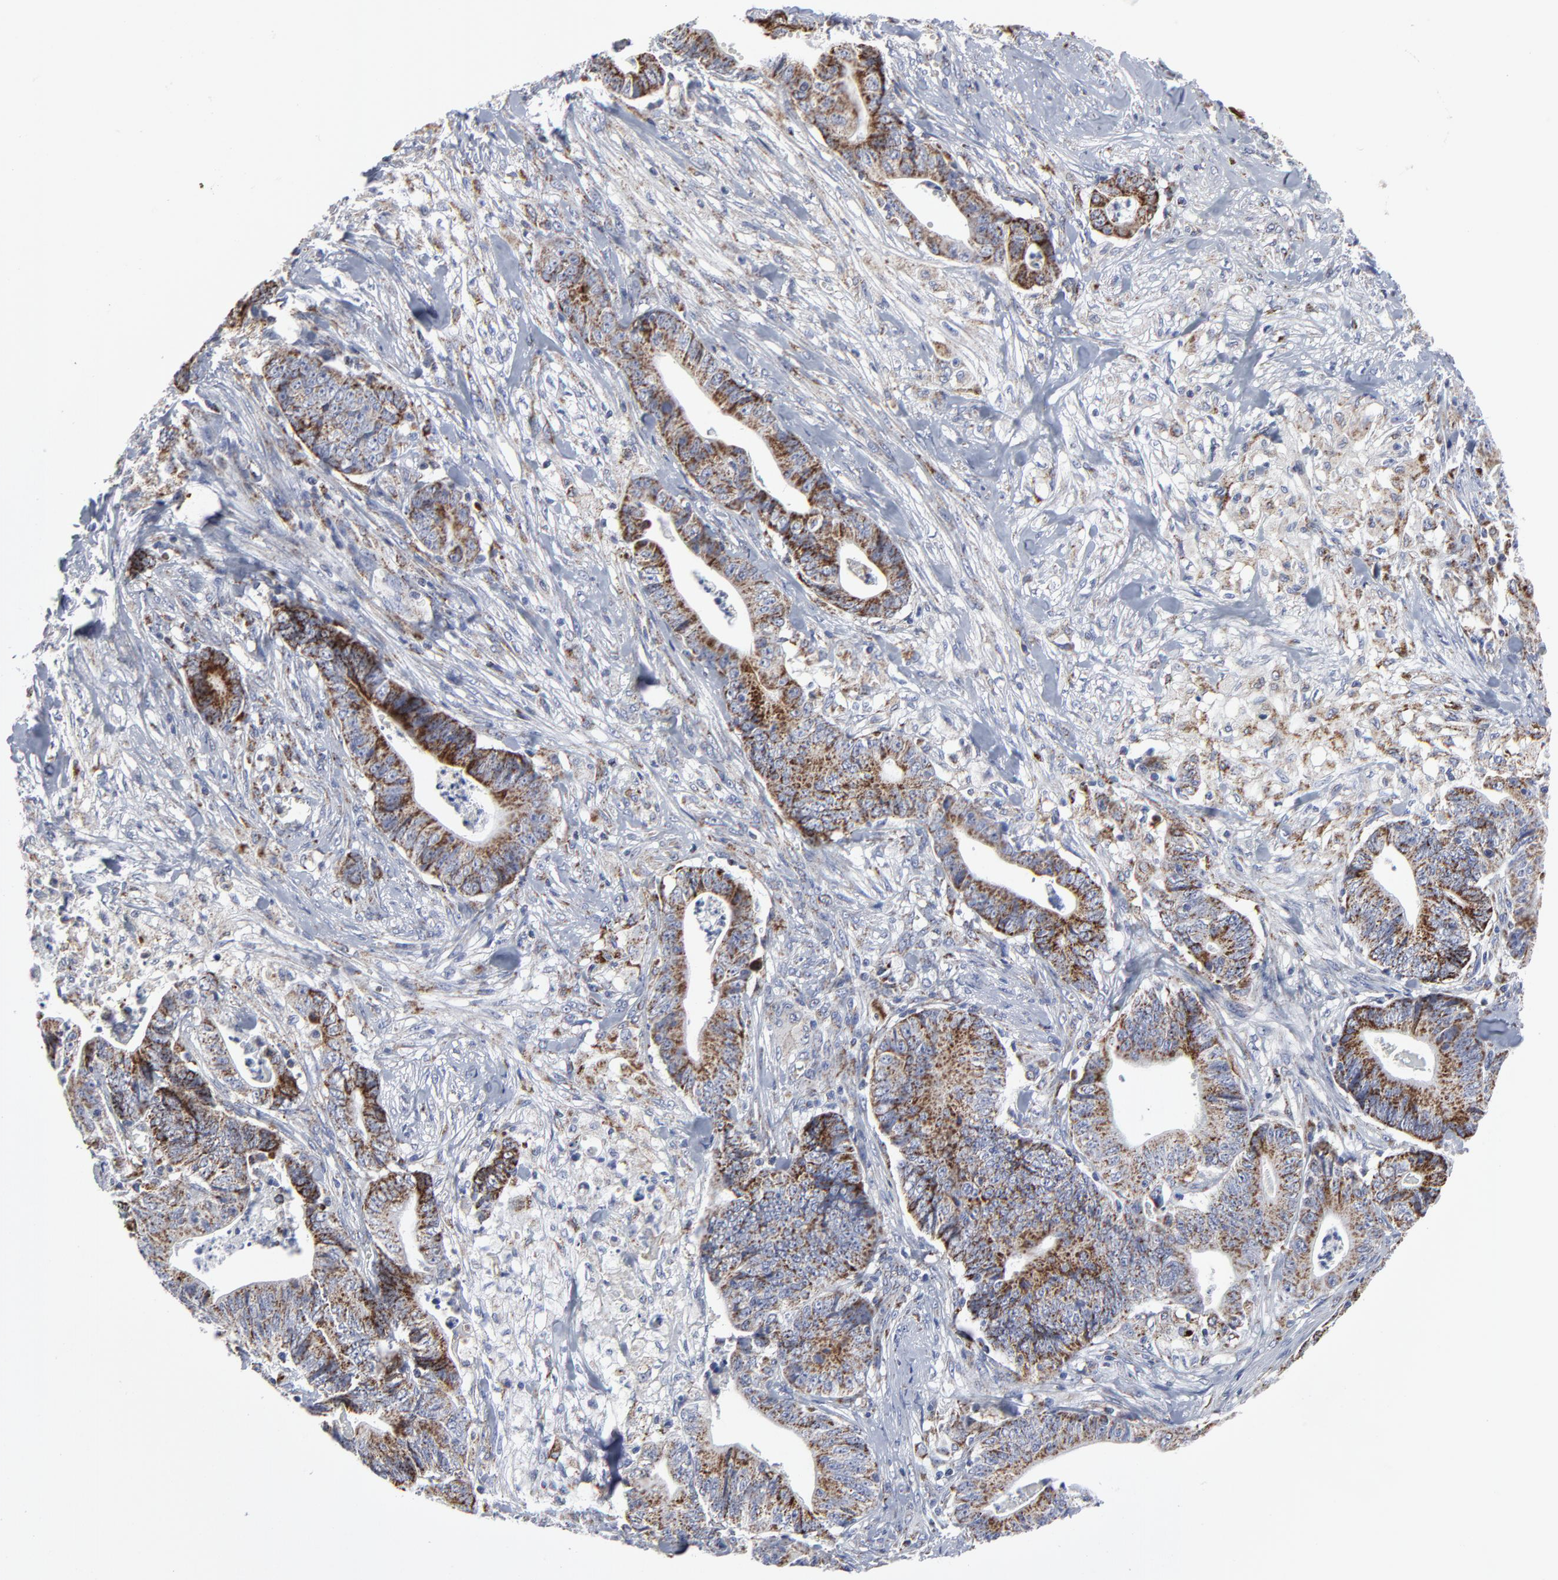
{"staining": {"intensity": "moderate", "quantity": ">75%", "location": "cytoplasmic/membranous"}, "tissue": "stomach cancer", "cell_type": "Tumor cells", "image_type": "cancer", "snomed": [{"axis": "morphology", "description": "Adenocarcinoma, NOS"}, {"axis": "topography", "description": "Stomach, lower"}], "caption": "Tumor cells show moderate cytoplasmic/membranous positivity in approximately >75% of cells in adenocarcinoma (stomach).", "gene": "TXNRD2", "patient": {"sex": "female", "age": 86}}